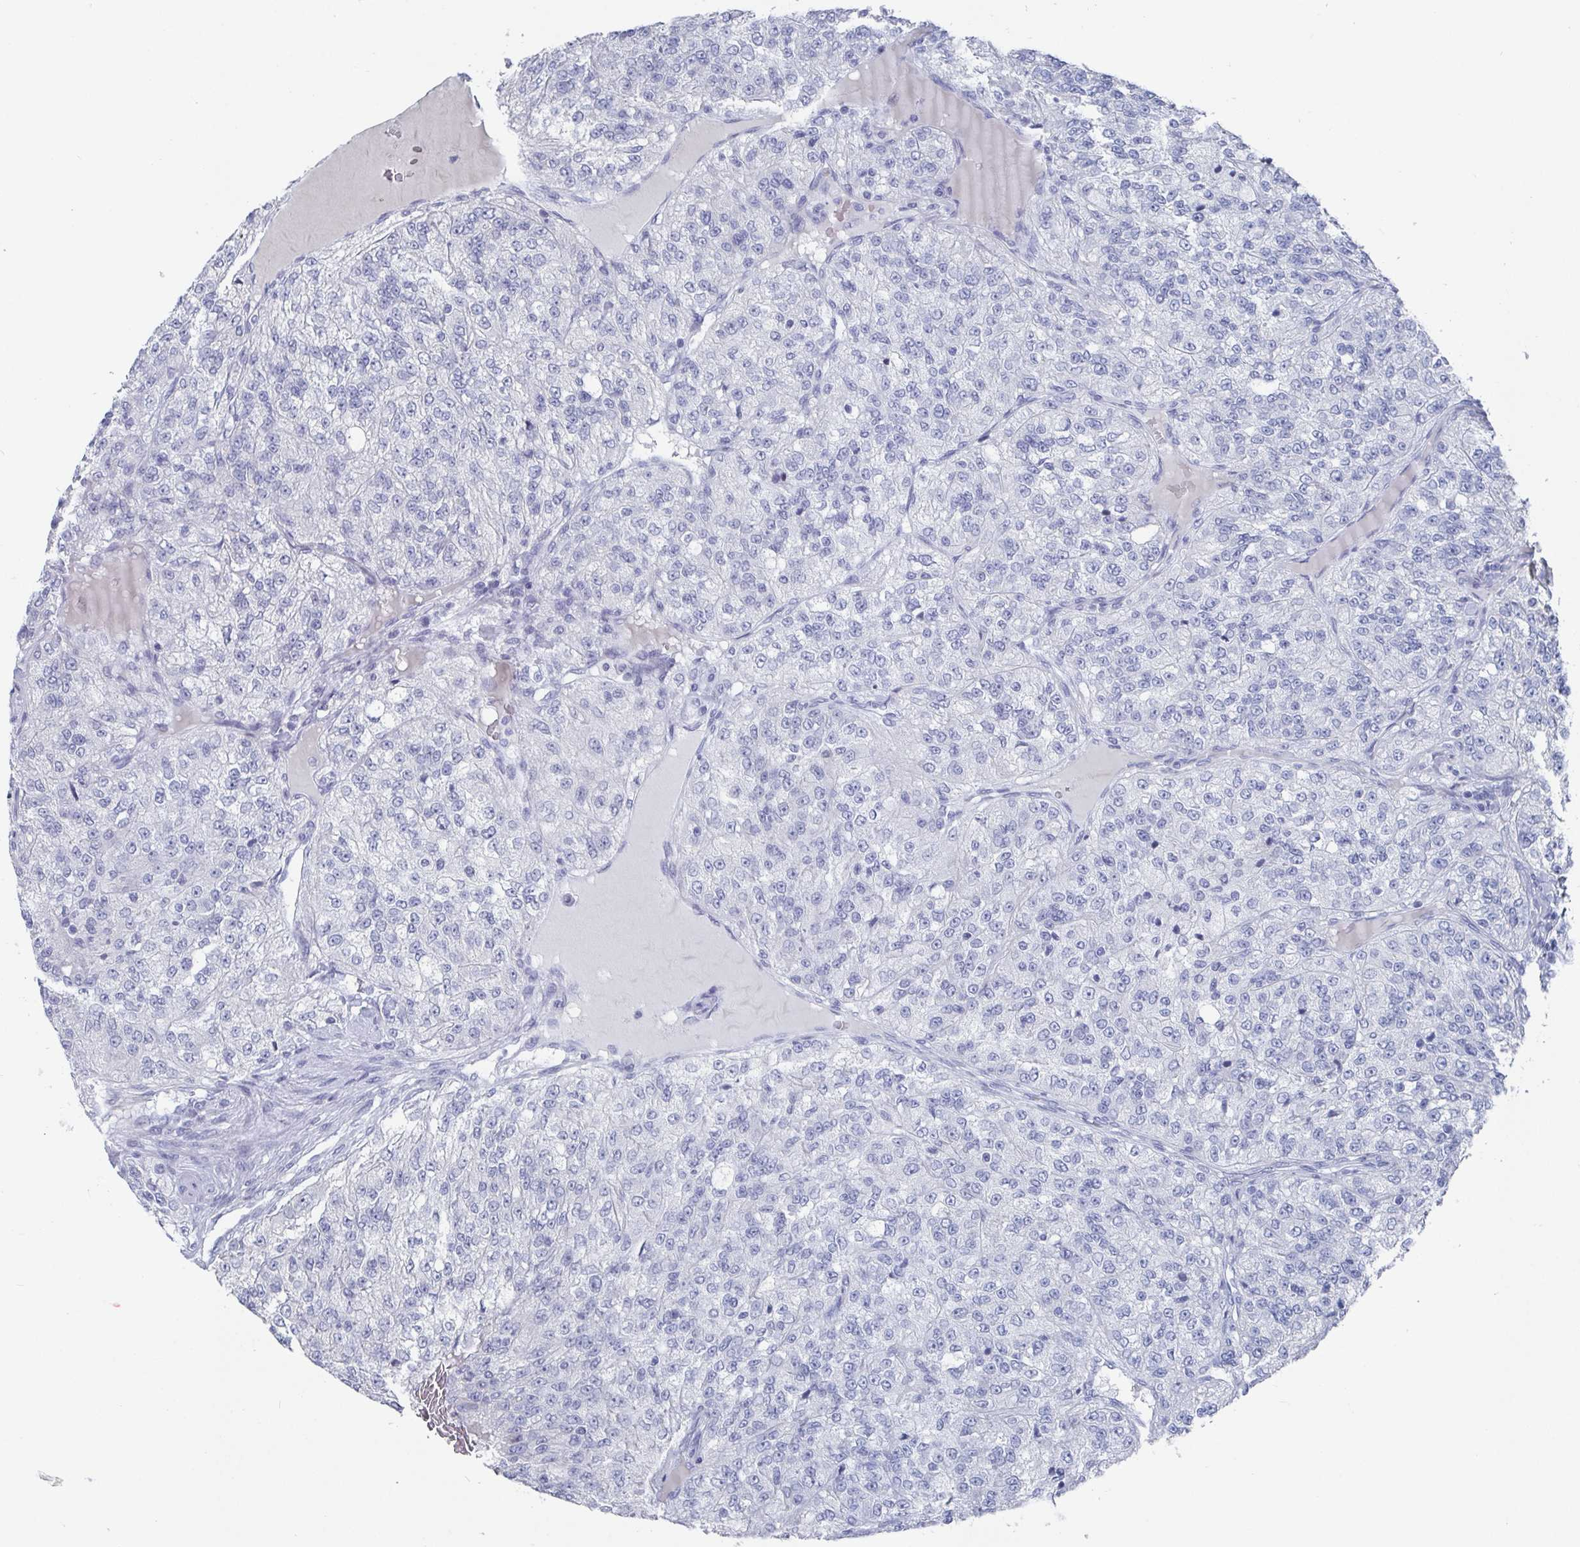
{"staining": {"intensity": "negative", "quantity": "none", "location": "none"}, "tissue": "renal cancer", "cell_type": "Tumor cells", "image_type": "cancer", "snomed": [{"axis": "morphology", "description": "Adenocarcinoma, NOS"}, {"axis": "topography", "description": "Kidney"}], "caption": "A high-resolution micrograph shows IHC staining of renal adenocarcinoma, which displays no significant staining in tumor cells. The staining was performed using DAB to visualize the protein expression in brown, while the nuclei were stained in blue with hematoxylin (Magnification: 20x).", "gene": "CAMKV", "patient": {"sex": "female", "age": 63}}